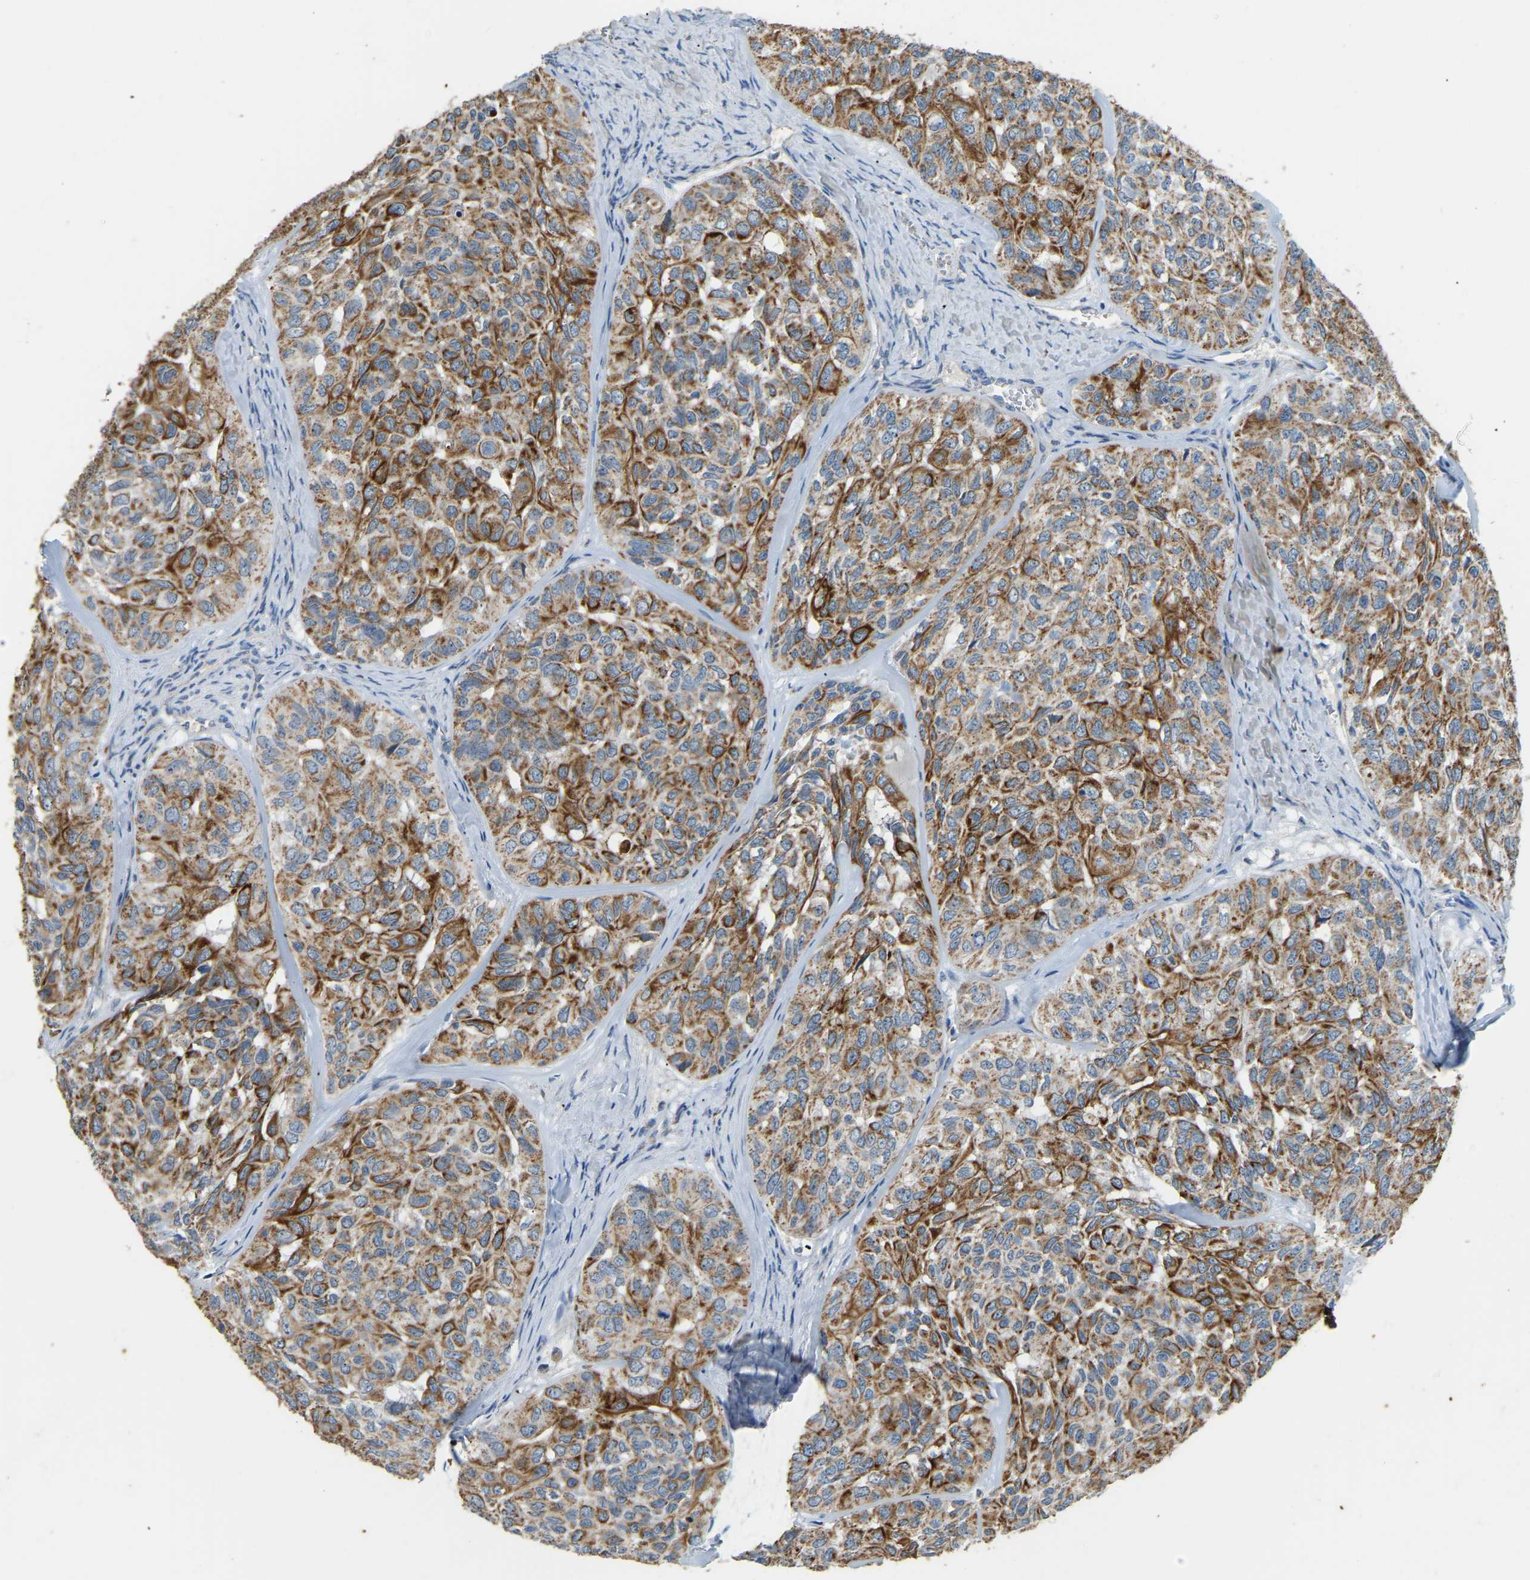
{"staining": {"intensity": "moderate", "quantity": ">75%", "location": "cytoplasmic/membranous"}, "tissue": "head and neck cancer", "cell_type": "Tumor cells", "image_type": "cancer", "snomed": [{"axis": "morphology", "description": "Adenocarcinoma, NOS"}, {"axis": "topography", "description": "Salivary gland, NOS"}, {"axis": "topography", "description": "Head-Neck"}], "caption": "Head and neck cancer (adenocarcinoma) stained for a protein (brown) exhibits moderate cytoplasmic/membranous positive staining in approximately >75% of tumor cells.", "gene": "ZNF200", "patient": {"sex": "female", "age": 76}}